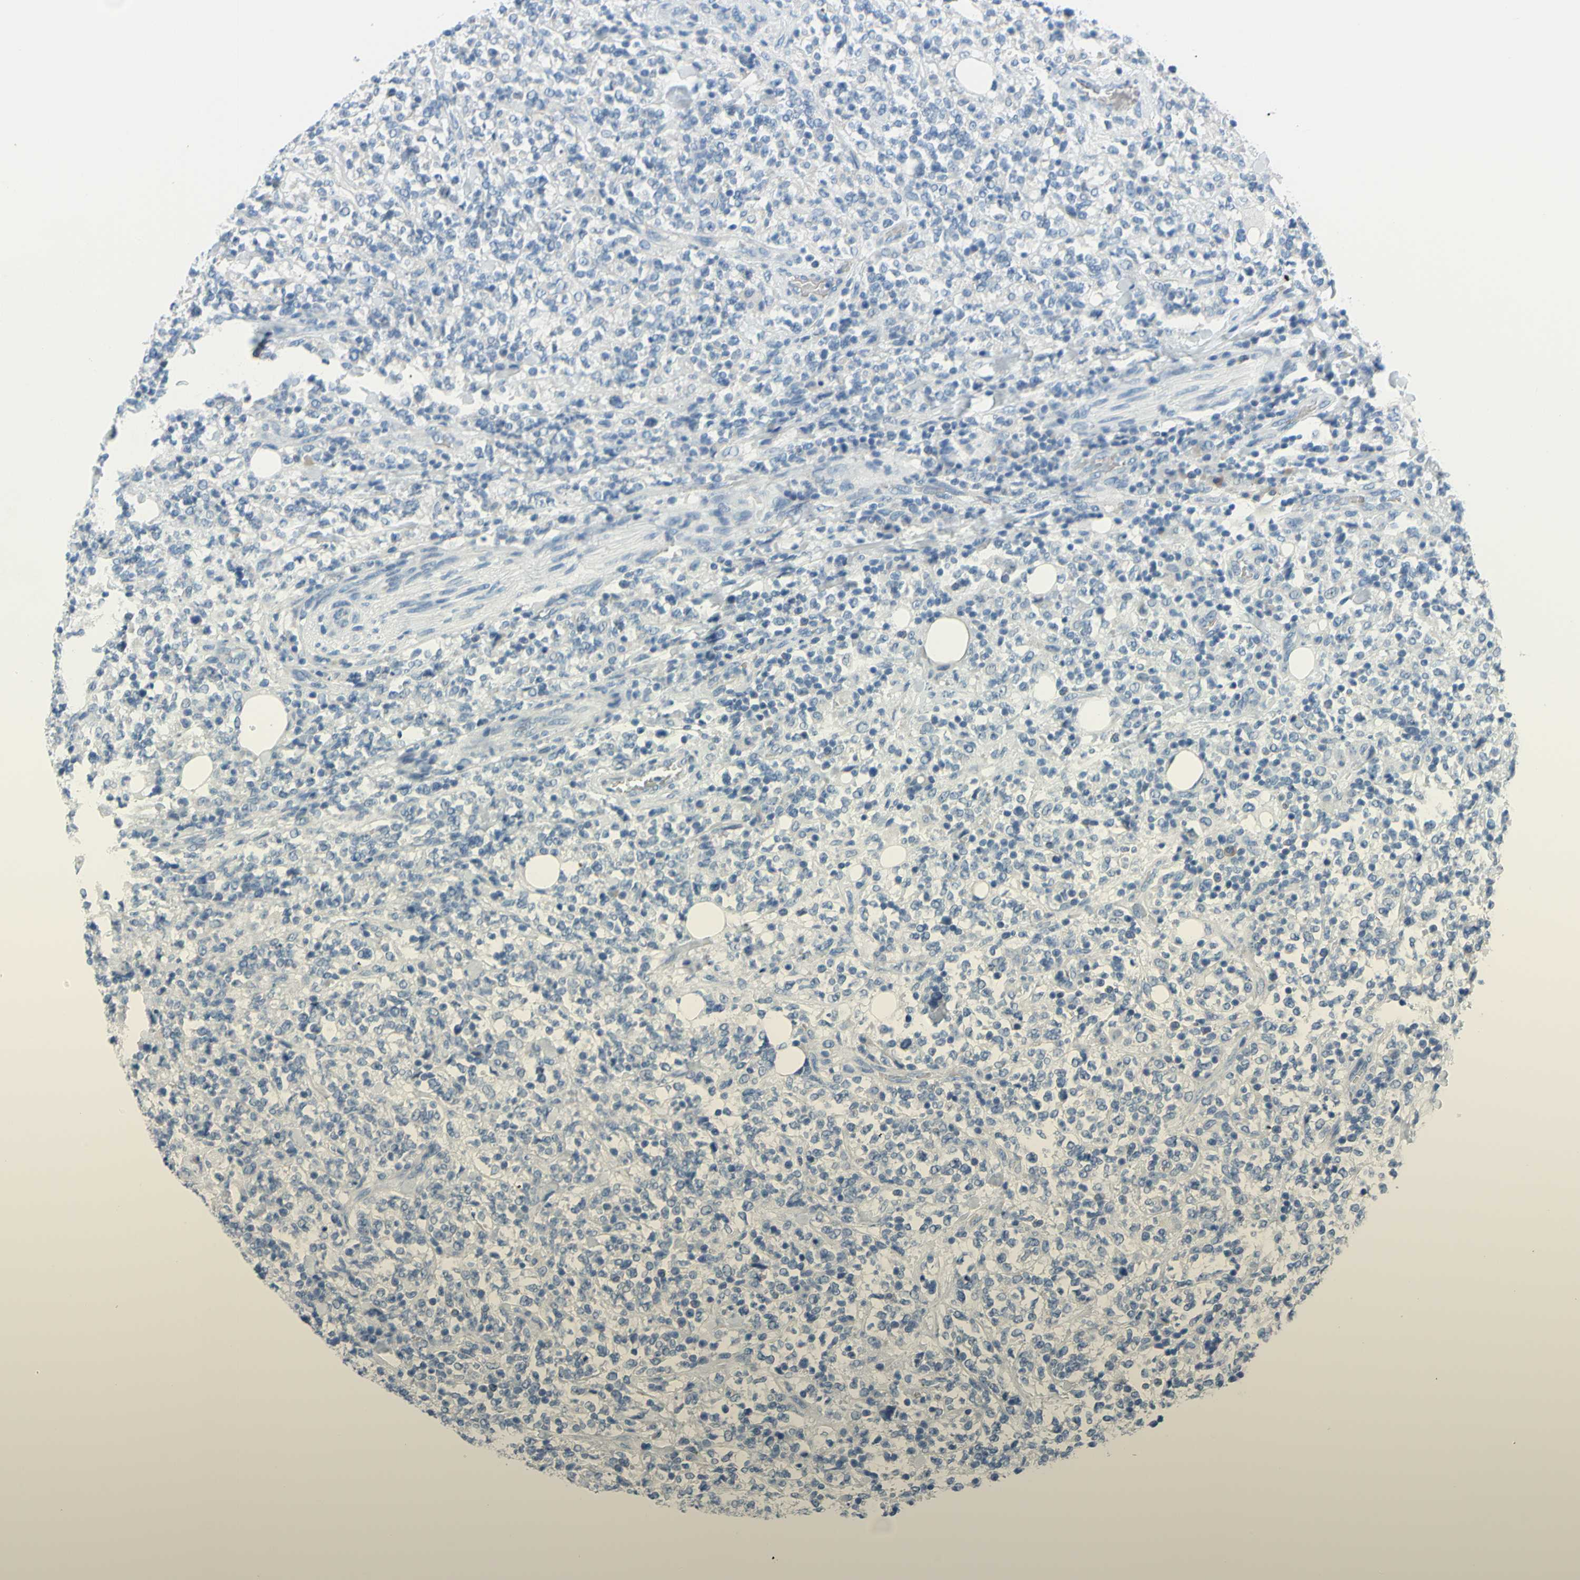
{"staining": {"intensity": "negative", "quantity": "none", "location": "none"}, "tissue": "lymphoma", "cell_type": "Tumor cells", "image_type": "cancer", "snomed": [{"axis": "morphology", "description": "Malignant lymphoma, non-Hodgkin's type, High grade"}, {"axis": "topography", "description": "Soft tissue"}], "caption": "Tumor cells are negative for brown protein staining in lymphoma.", "gene": "DCT", "patient": {"sex": "male", "age": 18}}